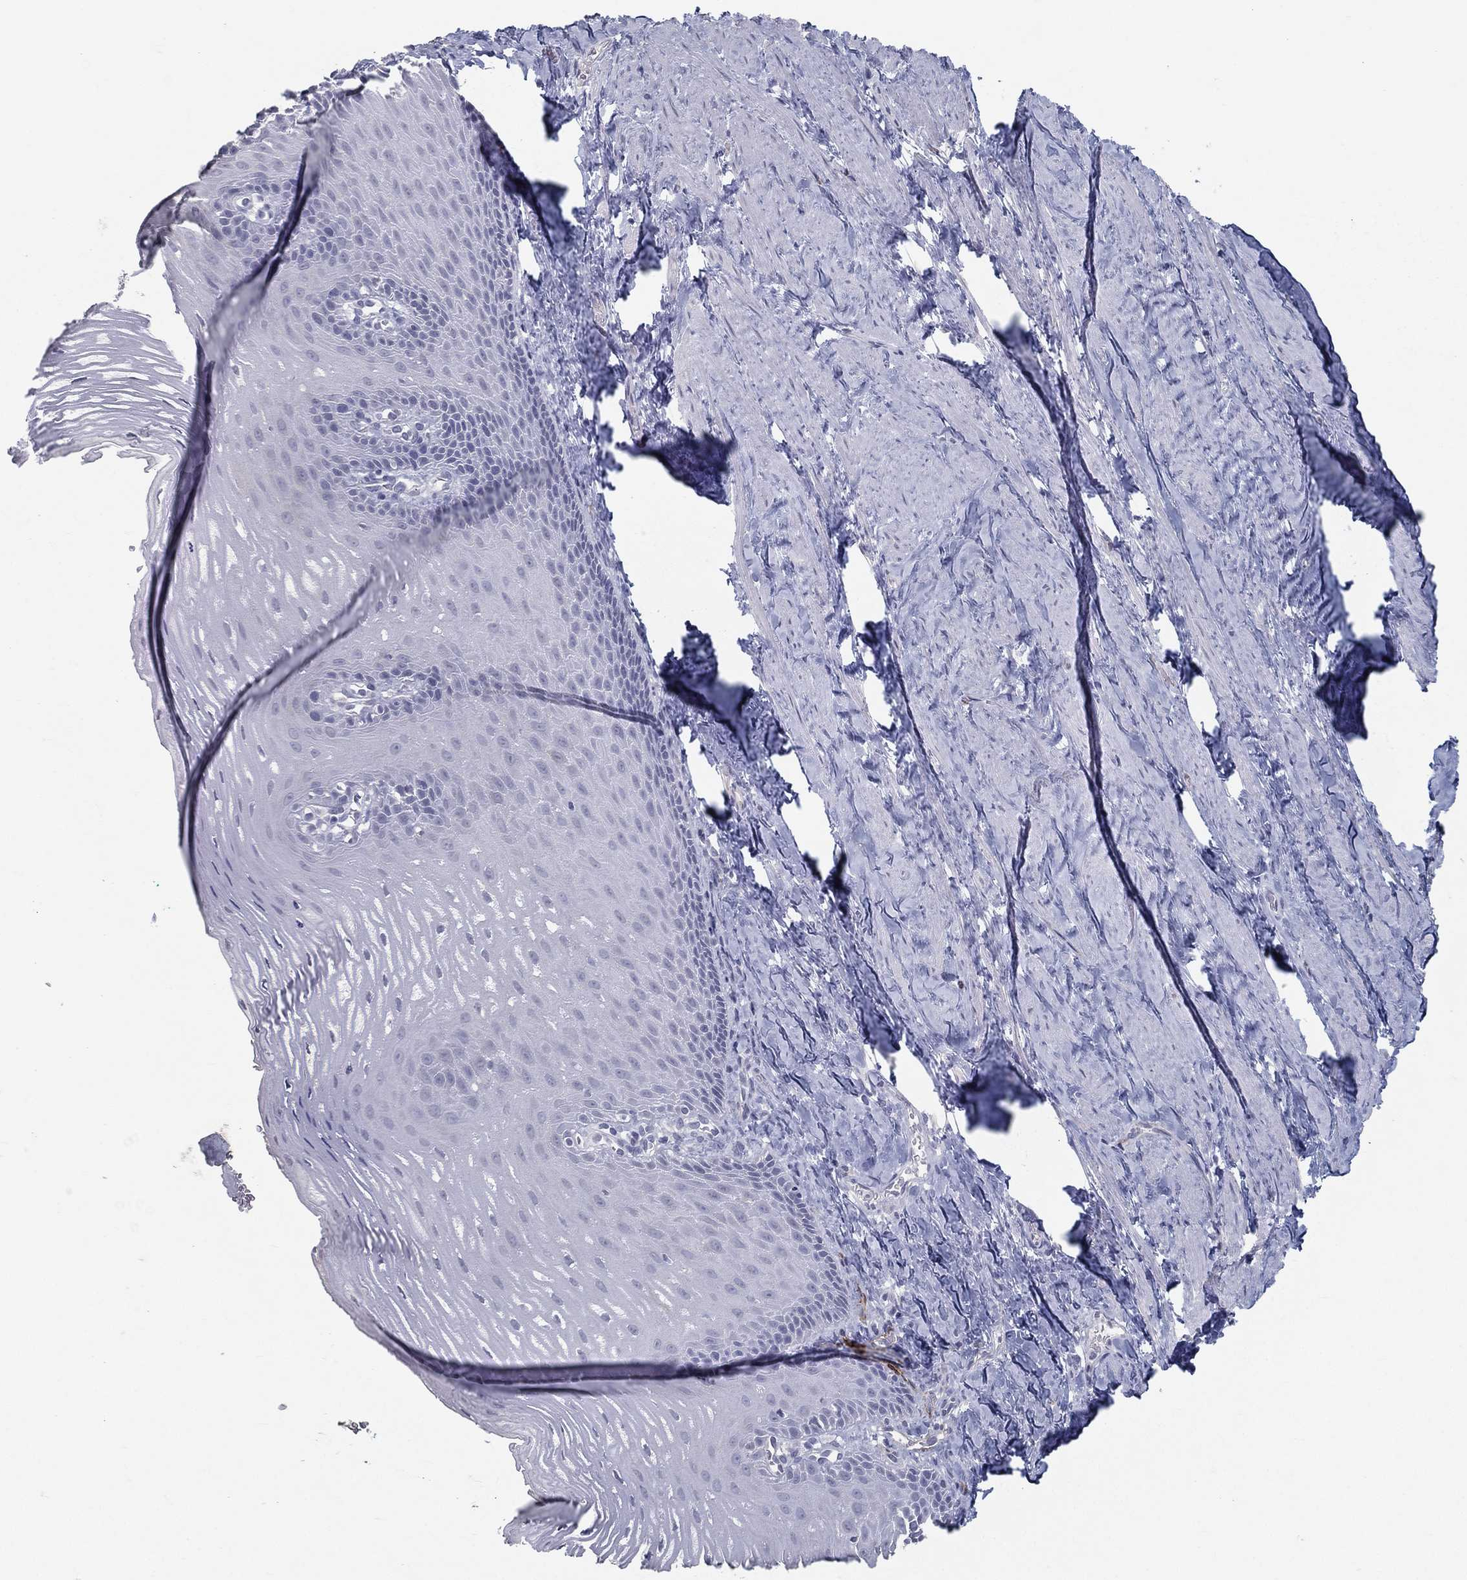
{"staining": {"intensity": "negative", "quantity": "none", "location": "none"}, "tissue": "esophagus", "cell_type": "Squamous epithelial cells", "image_type": "normal", "snomed": [{"axis": "morphology", "description": "Normal tissue, NOS"}, {"axis": "topography", "description": "Esophagus"}], "caption": "An immunohistochemistry (IHC) image of unremarkable esophagus is shown. There is no staining in squamous epithelial cells of esophagus. Brightfield microscopy of IHC stained with DAB (brown) and hematoxylin (blue), captured at high magnification.", "gene": "ACE2", "patient": {"sex": "male", "age": 64}}